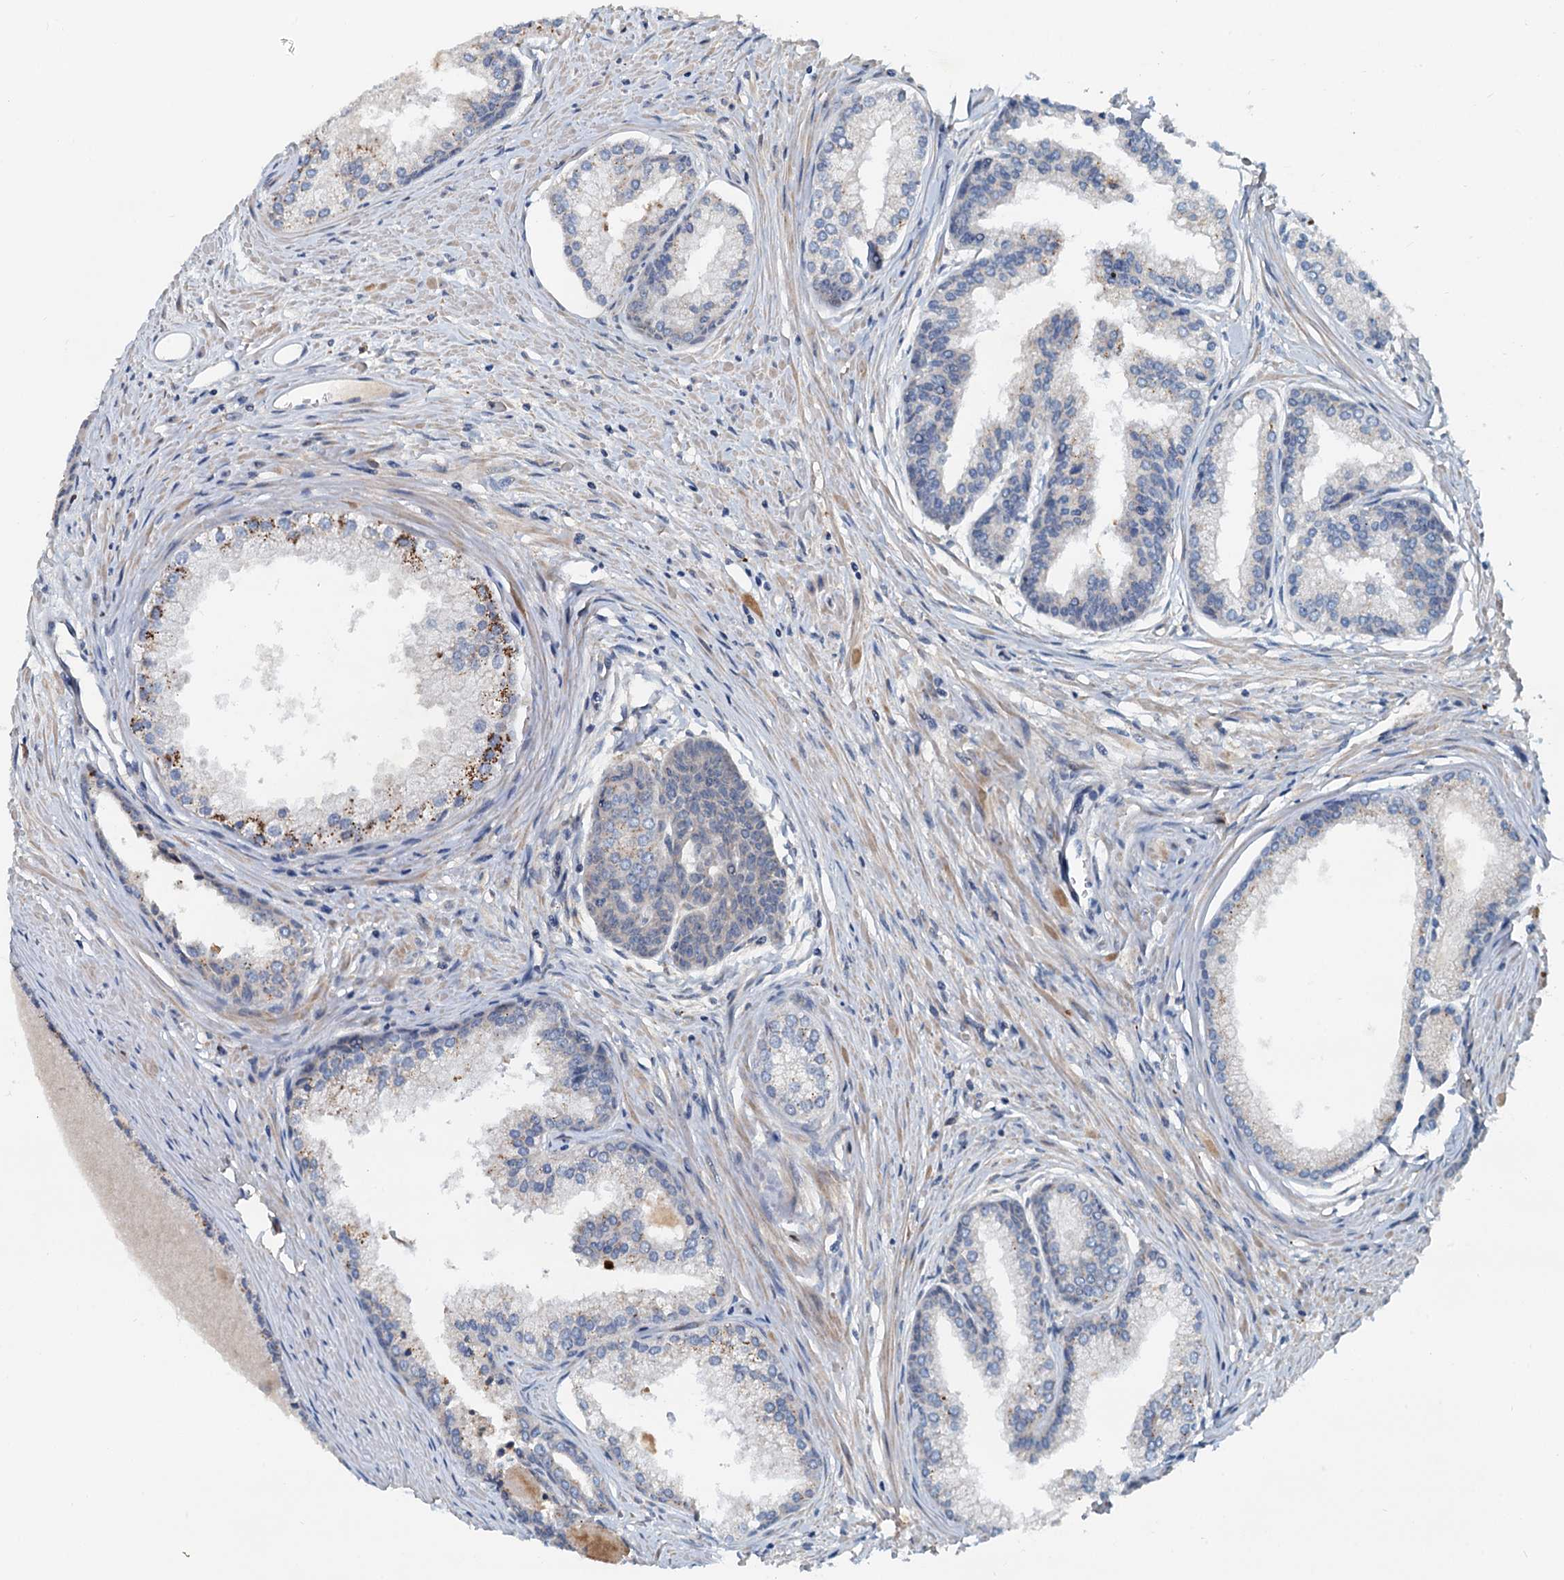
{"staining": {"intensity": "moderate", "quantity": "<25%", "location": "cytoplasmic/membranous"}, "tissue": "prostate cancer", "cell_type": "Tumor cells", "image_type": "cancer", "snomed": [{"axis": "morphology", "description": "Adenocarcinoma, High grade"}, {"axis": "topography", "description": "Prostate"}], "caption": "The micrograph shows immunohistochemical staining of adenocarcinoma (high-grade) (prostate). There is moderate cytoplasmic/membranous expression is present in approximately <25% of tumor cells. (IHC, brightfield microscopy, high magnification).", "gene": "RGS7BP", "patient": {"sex": "male", "age": 68}}